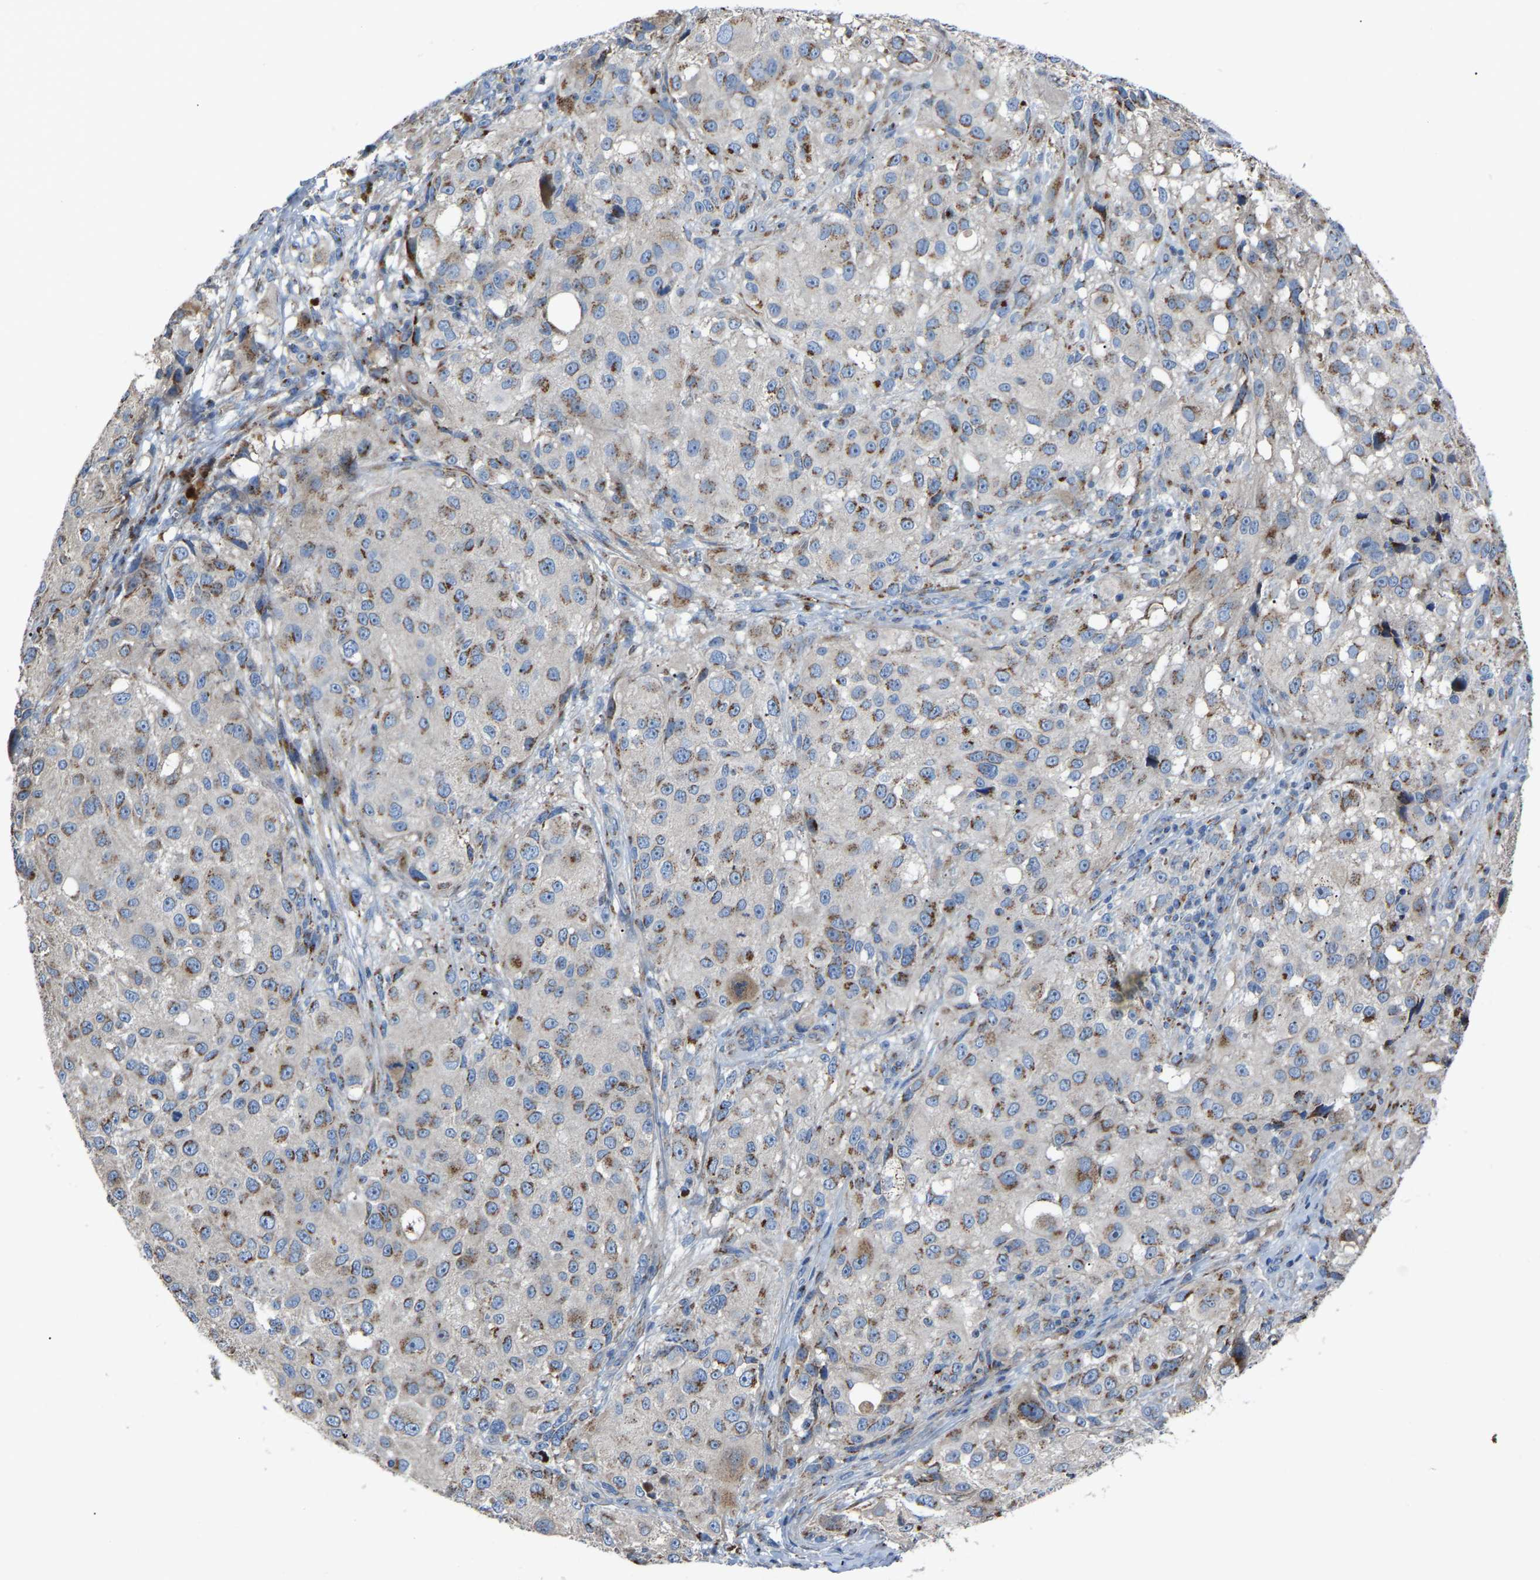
{"staining": {"intensity": "moderate", "quantity": "25%-75%", "location": "cytoplasmic/membranous"}, "tissue": "melanoma", "cell_type": "Tumor cells", "image_type": "cancer", "snomed": [{"axis": "morphology", "description": "Necrosis, NOS"}, {"axis": "morphology", "description": "Malignant melanoma, NOS"}, {"axis": "topography", "description": "Skin"}], "caption": "Tumor cells reveal medium levels of moderate cytoplasmic/membranous positivity in about 25%-75% of cells in human melanoma.", "gene": "CANT1", "patient": {"sex": "female", "age": 87}}